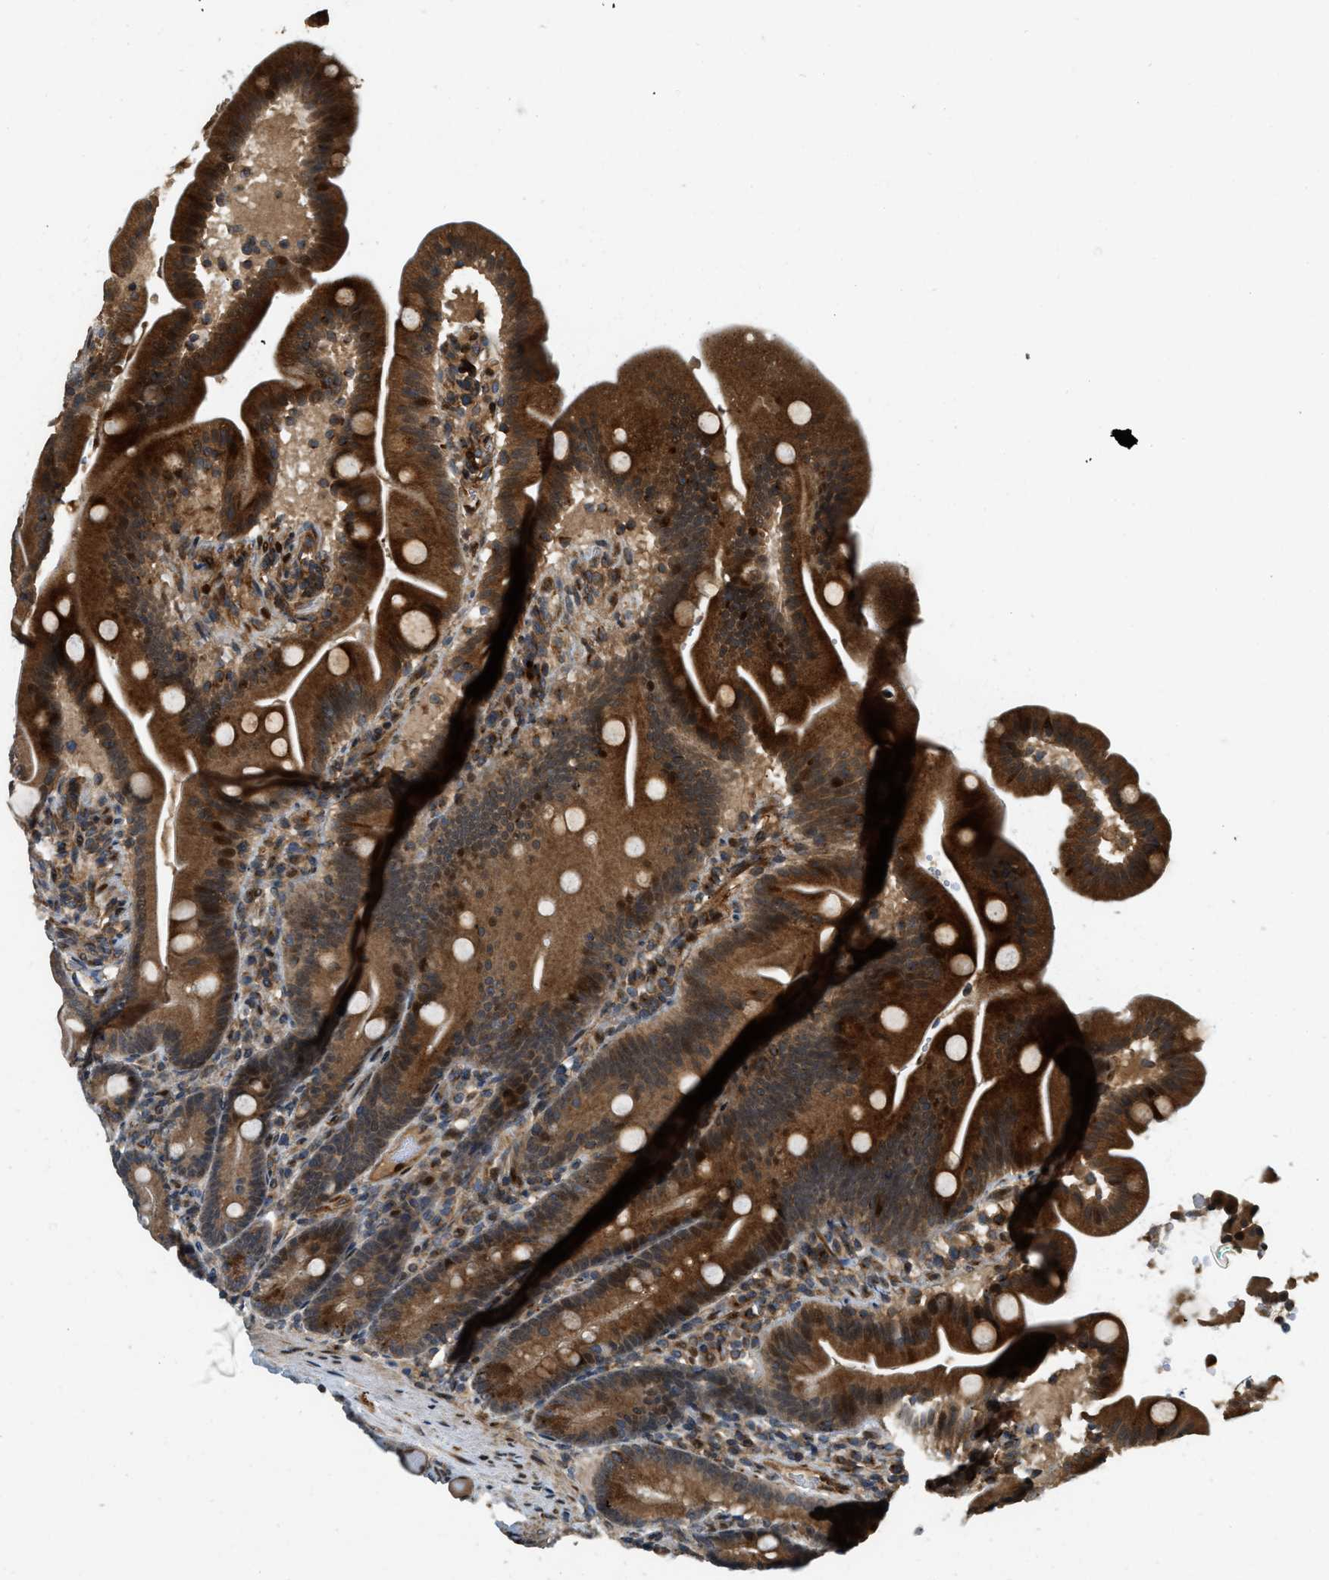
{"staining": {"intensity": "strong", "quantity": "25%-75%", "location": "cytoplasmic/membranous"}, "tissue": "duodenum", "cell_type": "Glandular cells", "image_type": "normal", "snomed": [{"axis": "morphology", "description": "Normal tissue, NOS"}, {"axis": "topography", "description": "Duodenum"}], "caption": "Approximately 25%-75% of glandular cells in normal duodenum reveal strong cytoplasmic/membranous protein staining as visualized by brown immunohistochemical staining.", "gene": "TRAPPC14", "patient": {"sex": "male", "age": 54}}